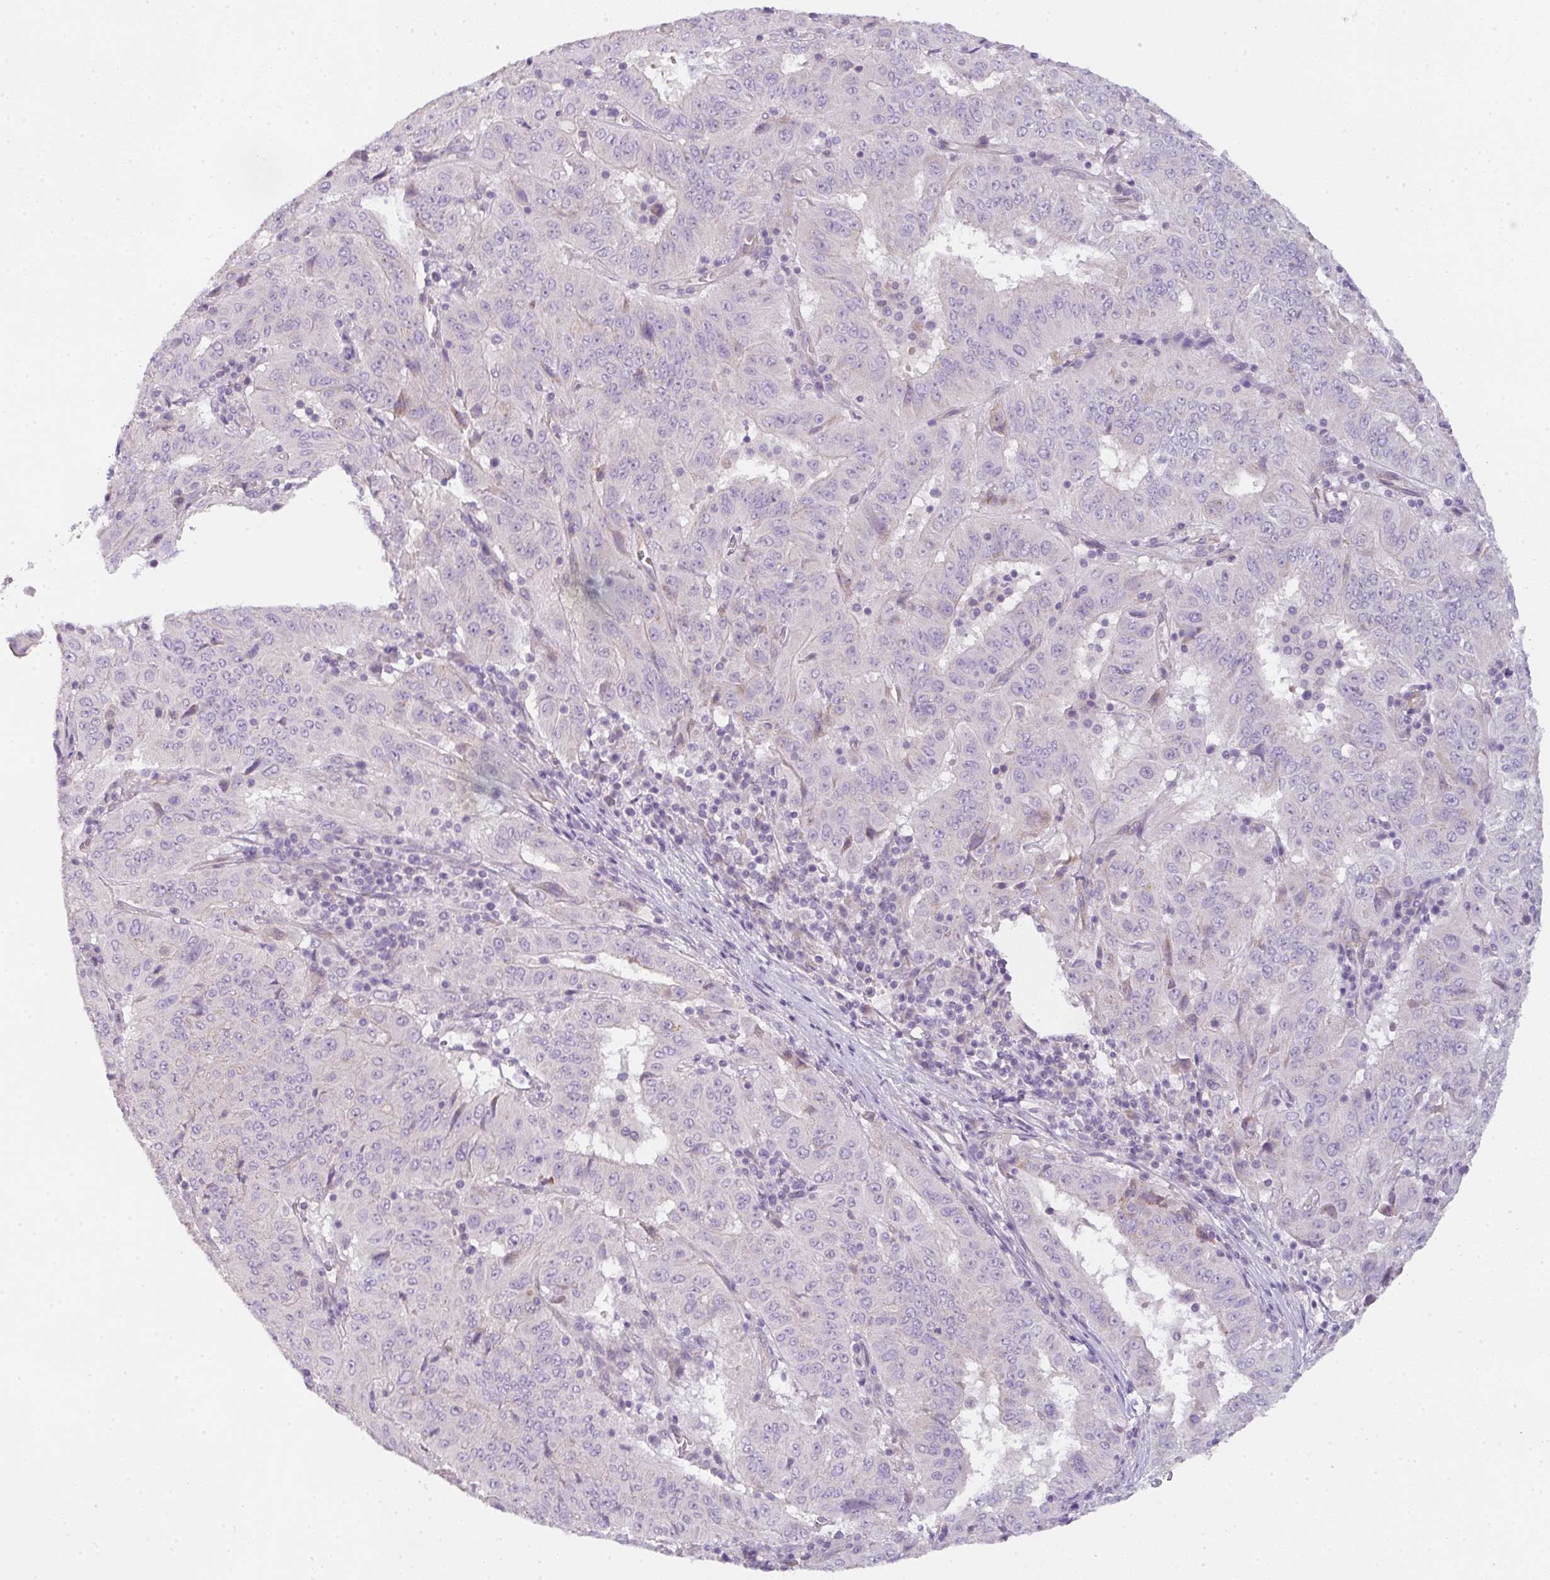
{"staining": {"intensity": "negative", "quantity": "none", "location": "none"}, "tissue": "pancreatic cancer", "cell_type": "Tumor cells", "image_type": "cancer", "snomed": [{"axis": "morphology", "description": "Adenocarcinoma, NOS"}, {"axis": "topography", "description": "Pancreas"}], "caption": "The immunohistochemistry (IHC) image has no significant positivity in tumor cells of pancreatic cancer tissue.", "gene": "FILIP1", "patient": {"sex": "male", "age": 63}}